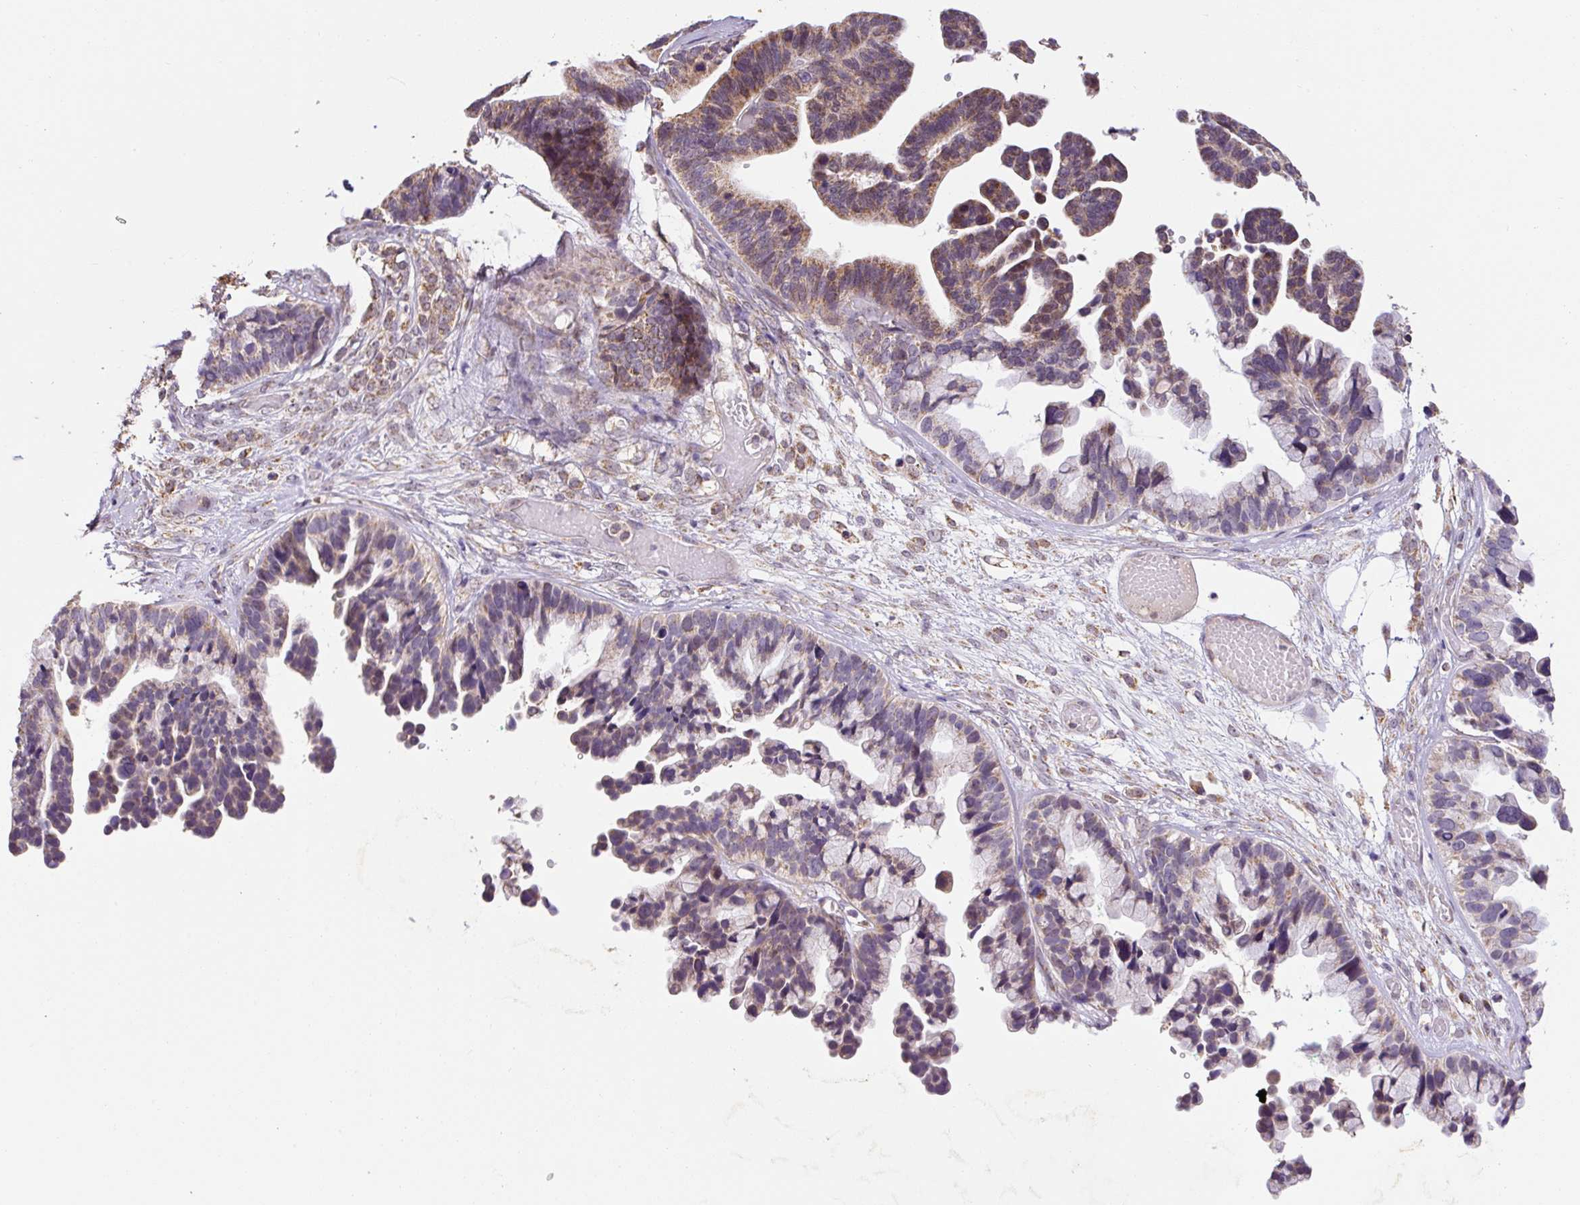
{"staining": {"intensity": "moderate", "quantity": "25%-75%", "location": "cytoplasmic/membranous"}, "tissue": "ovarian cancer", "cell_type": "Tumor cells", "image_type": "cancer", "snomed": [{"axis": "morphology", "description": "Cystadenocarcinoma, serous, NOS"}, {"axis": "topography", "description": "Ovary"}], "caption": "IHC image of ovarian cancer stained for a protein (brown), which reveals medium levels of moderate cytoplasmic/membranous positivity in about 25%-75% of tumor cells.", "gene": "MFSD9", "patient": {"sex": "female", "age": 56}}